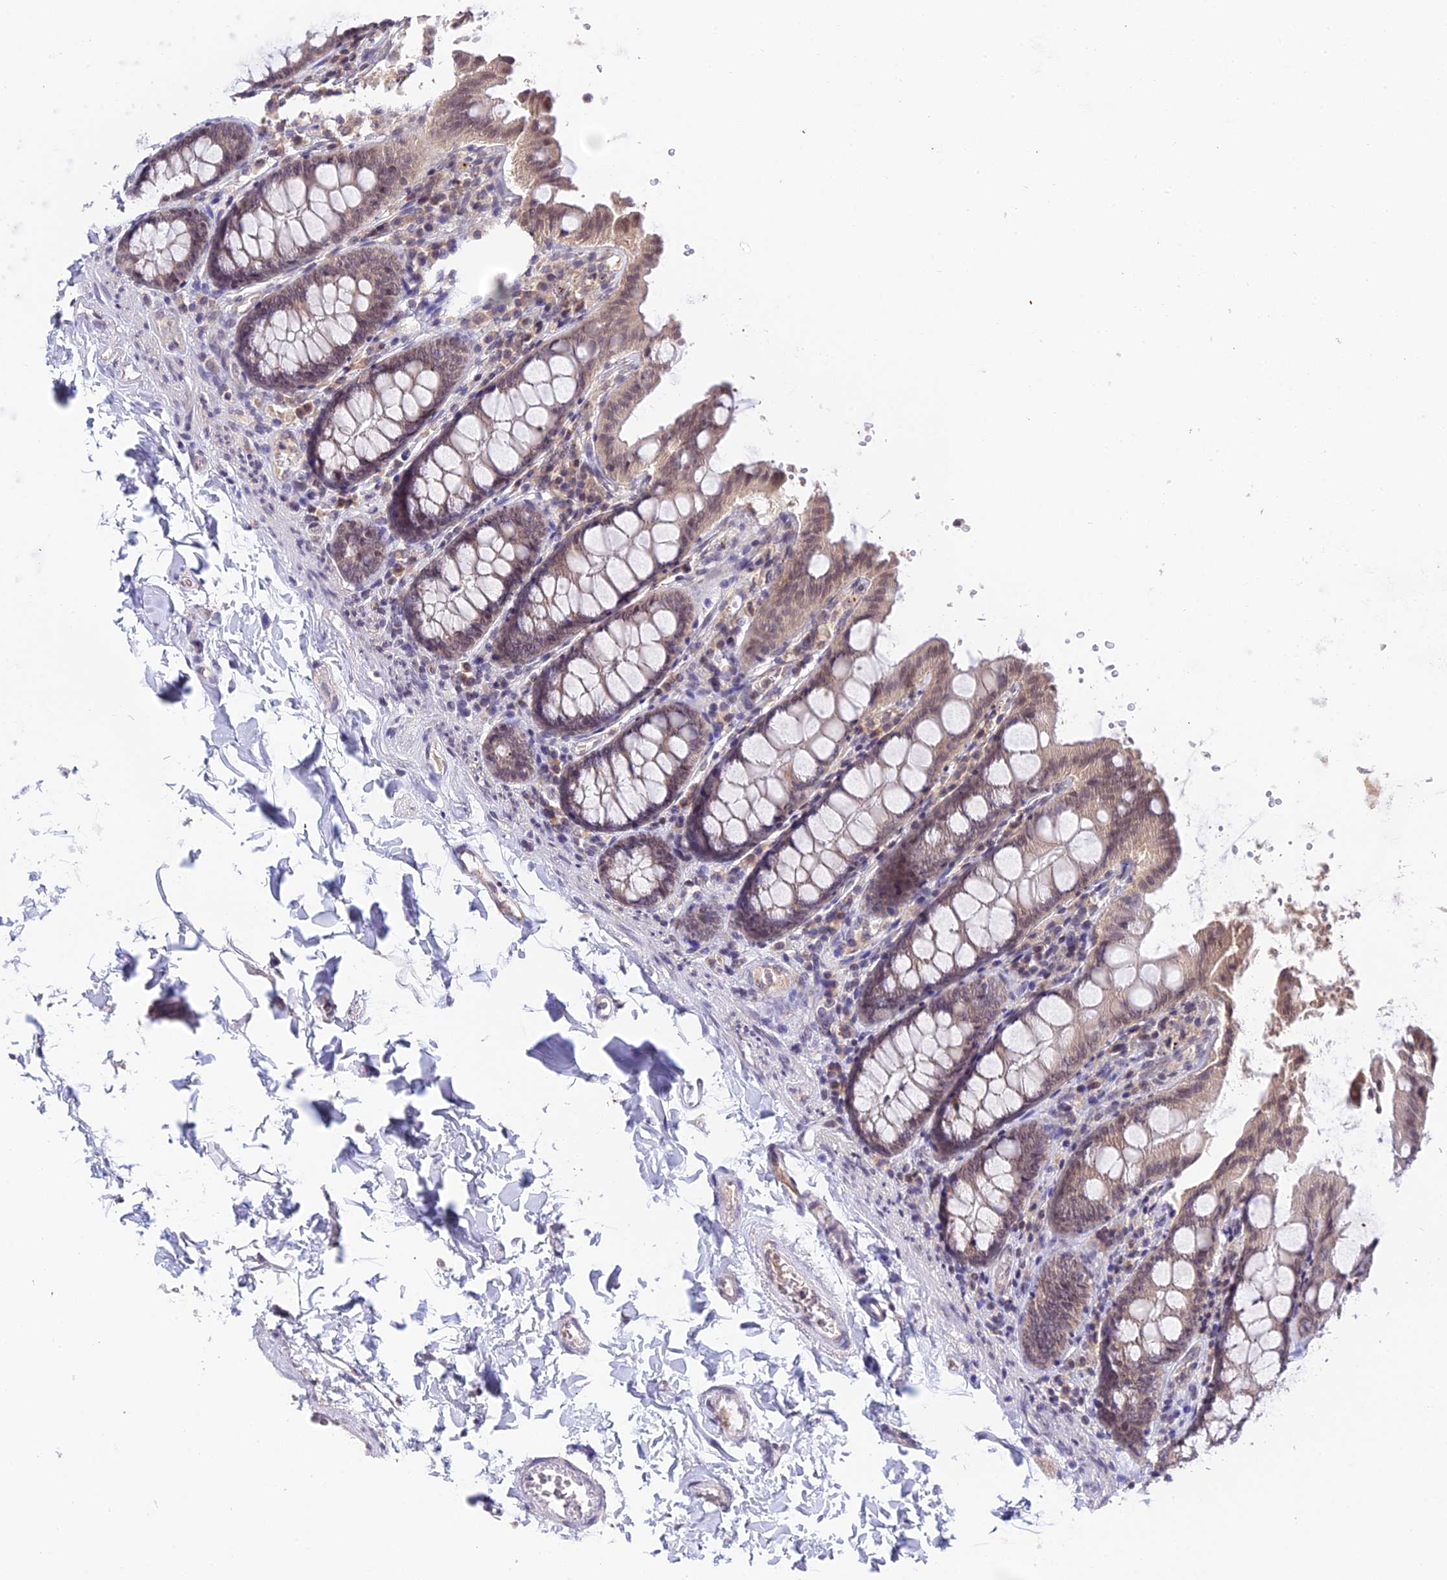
{"staining": {"intensity": "weak", "quantity": ">75%", "location": "cytoplasmic/membranous"}, "tissue": "colon", "cell_type": "Endothelial cells", "image_type": "normal", "snomed": [{"axis": "morphology", "description": "Normal tissue, NOS"}, {"axis": "topography", "description": "Colon"}], "caption": "Brown immunohistochemical staining in benign human colon demonstrates weak cytoplasmic/membranous staining in about >75% of endothelial cells.", "gene": "TEKT1", "patient": {"sex": "female", "age": 61}}